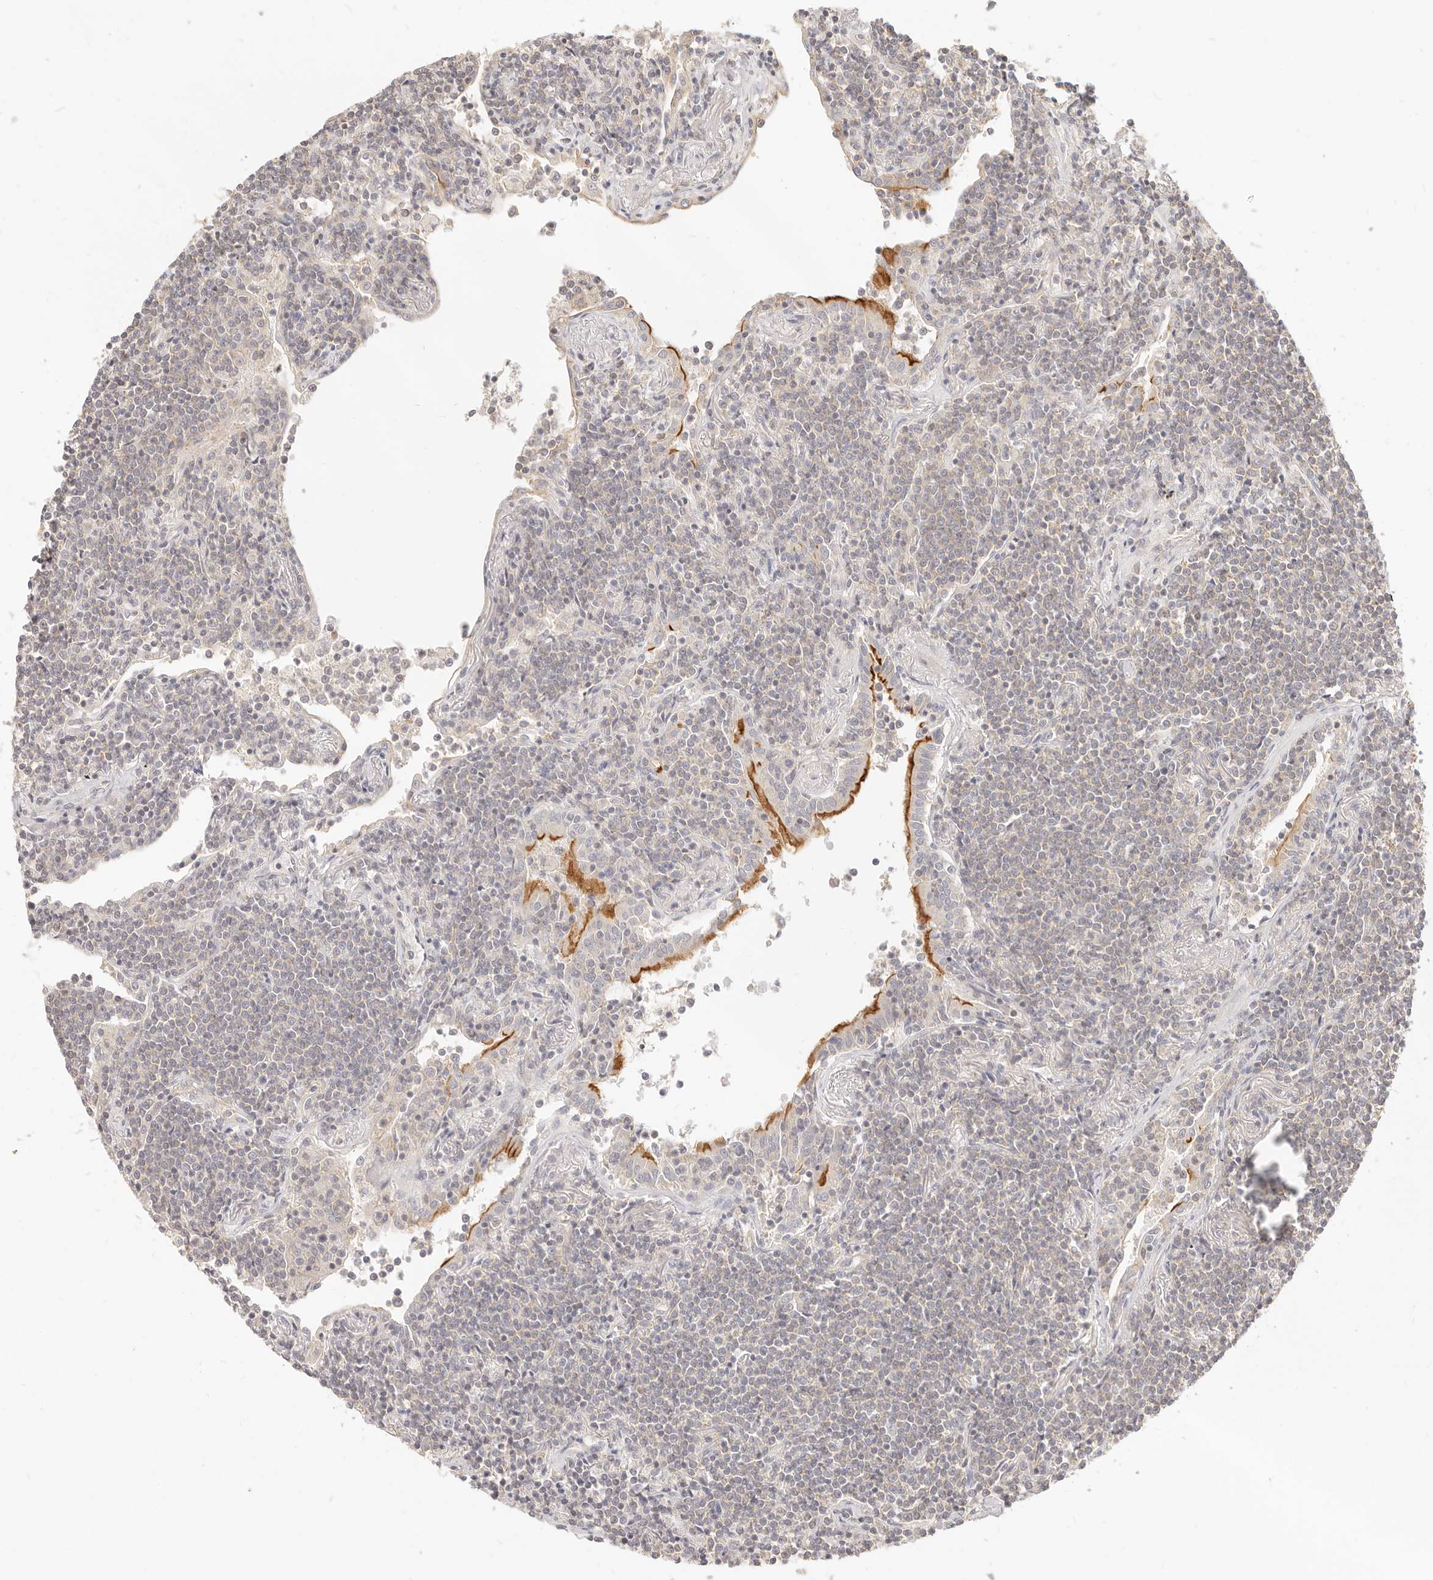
{"staining": {"intensity": "negative", "quantity": "none", "location": "none"}, "tissue": "lymphoma", "cell_type": "Tumor cells", "image_type": "cancer", "snomed": [{"axis": "morphology", "description": "Malignant lymphoma, non-Hodgkin's type, Low grade"}, {"axis": "topography", "description": "Lung"}], "caption": "The micrograph shows no significant positivity in tumor cells of malignant lymphoma, non-Hodgkin's type (low-grade). Nuclei are stained in blue.", "gene": "LTB4R2", "patient": {"sex": "female", "age": 71}}